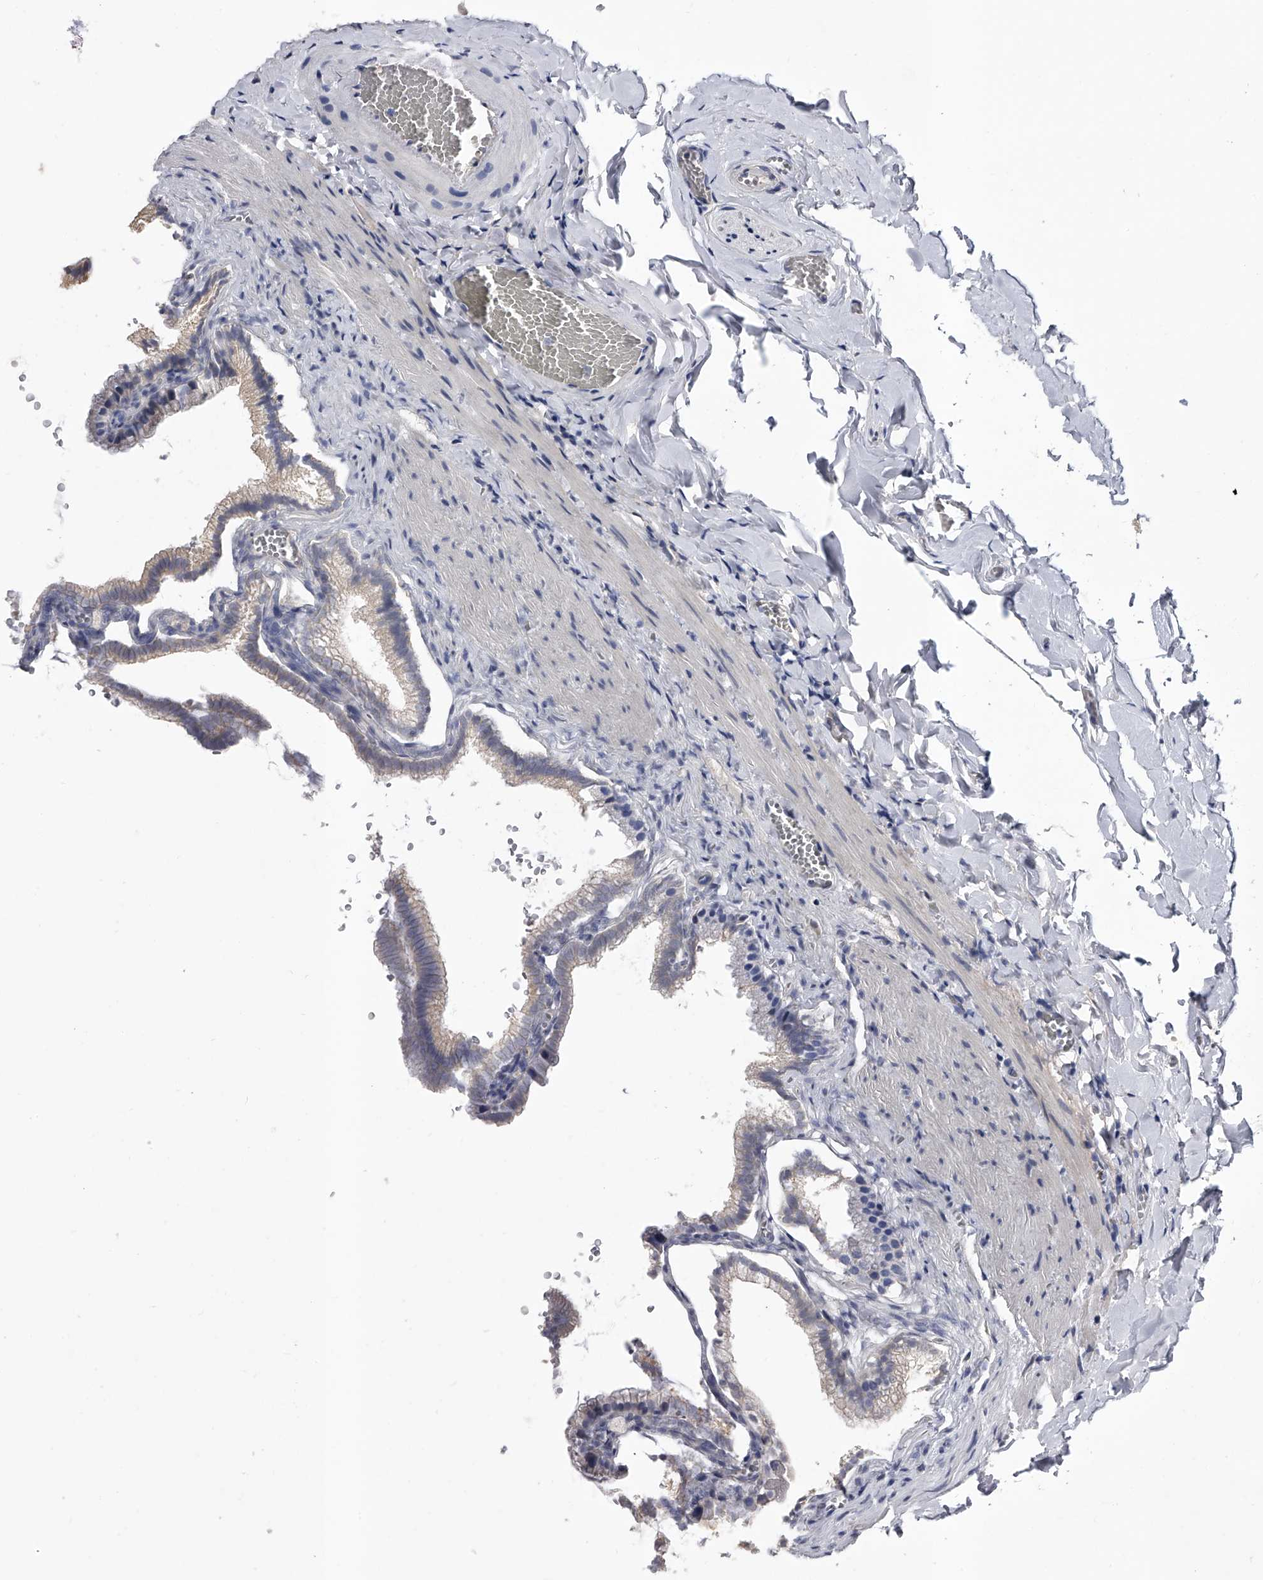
{"staining": {"intensity": "negative", "quantity": "none", "location": "none"}, "tissue": "gallbladder", "cell_type": "Glandular cells", "image_type": "normal", "snomed": [{"axis": "morphology", "description": "Normal tissue, NOS"}, {"axis": "topography", "description": "Gallbladder"}], "caption": "An immunohistochemistry image of unremarkable gallbladder is shown. There is no staining in glandular cells of gallbladder. (Stains: DAB (3,3'-diaminobenzidine) immunohistochemistry with hematoxylin counter stain, Microscopy: brightfield microscopy at high magnification).", "gene": "EFCAB7", "patient": {"sex": "male", "age": 38}}